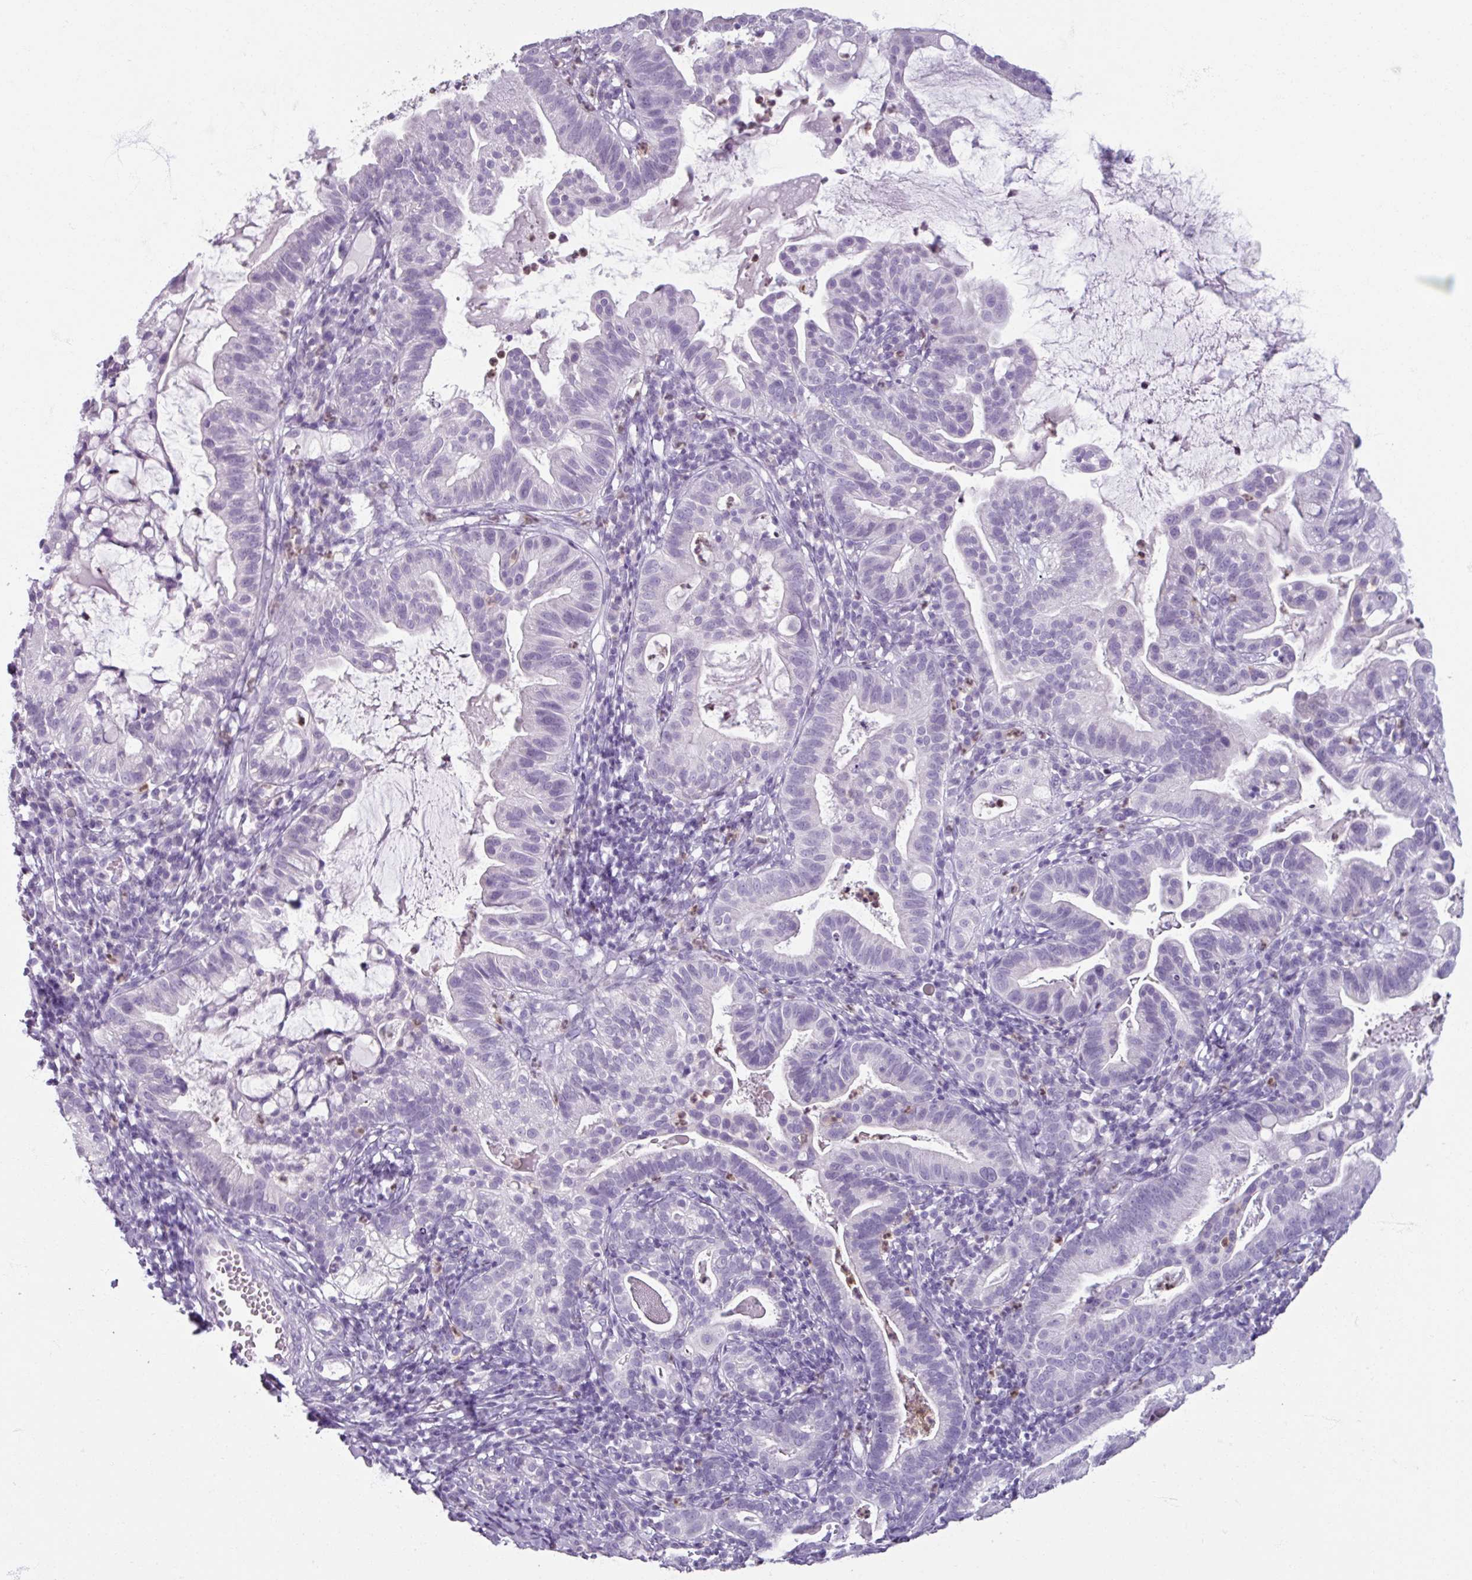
{"staining": {"intensity": "negative", "quantity": "none", "location": "none"}, "tissue": "cervical cancer", "cell_type": "Tumor cells", "image_type": "cancer", "snomed": [{"axis": "morphology", "description": "Adenocarcinoma, NOS"}, {"axis": "topography", "description": "Cervix"}], "caption": "The photomicrograph reveals no staining of tumor cells in adenocarcinoma (cervical). Brightfield microscopy of IHC stained with DAB (3,3'-diaminobenzidine) (brown) and hematoxylin (blue), captured at high magnification.", "gene": "ARG1", "patient": {"sex": "female", "age": 41}}